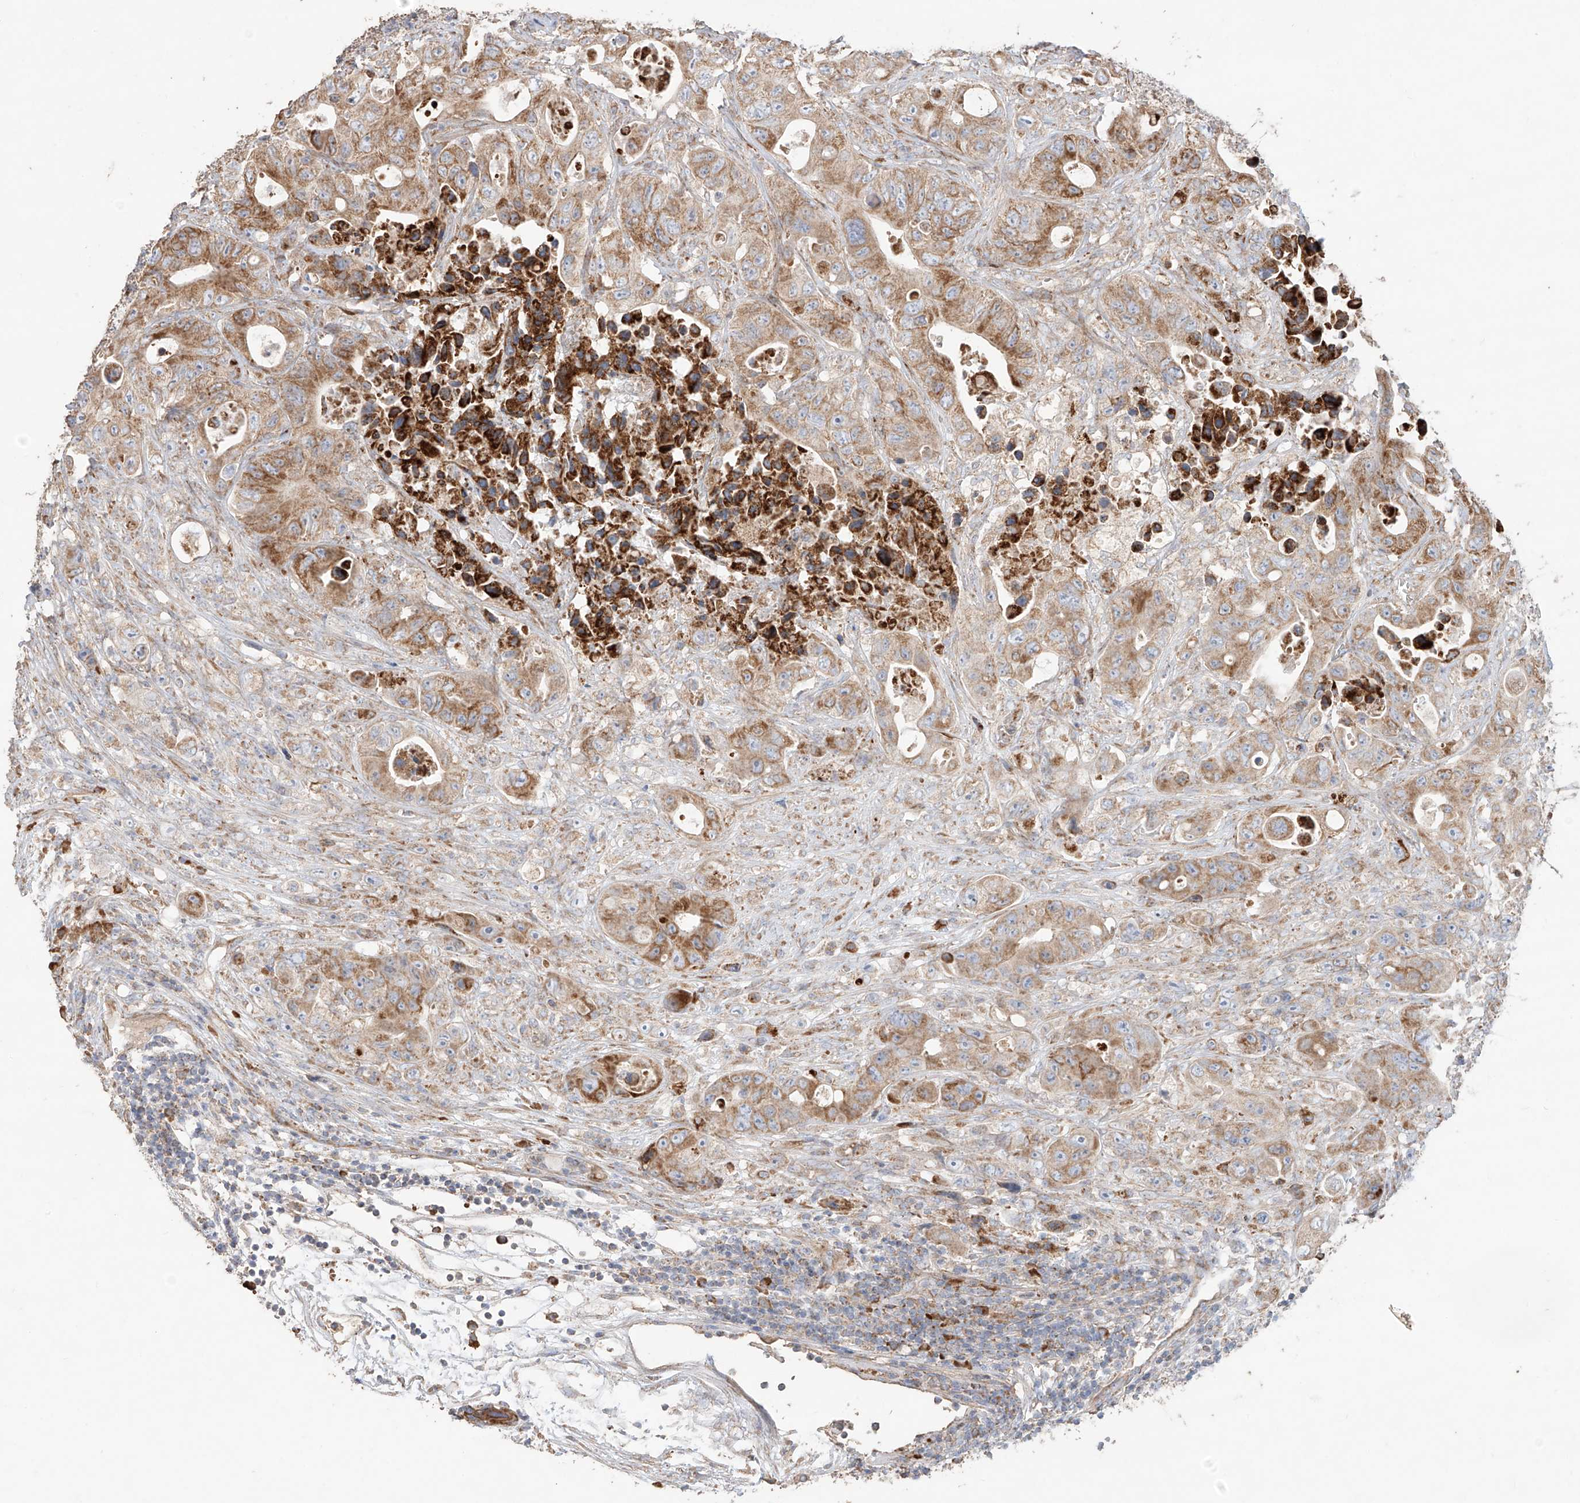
{"staining": {"intensity": "moderate", "quantity": ">75%", "location": "cytoplasmic/membranous"}, "tissue": "colorectal cancer", "cell_type": "Tumor cells", "image_type": "cancer", "snomed": [{"axis": "morphology", "description": "Adenocarcinoma, NOS"}, {"axis": "topography", "description": "Colon"}], "caption": "Colorectal cancer stained with a protein marker displays moderate staining in tumor cells.", "gene": "COLGALT2", "patient": {"sex": "female", "age": 46}}